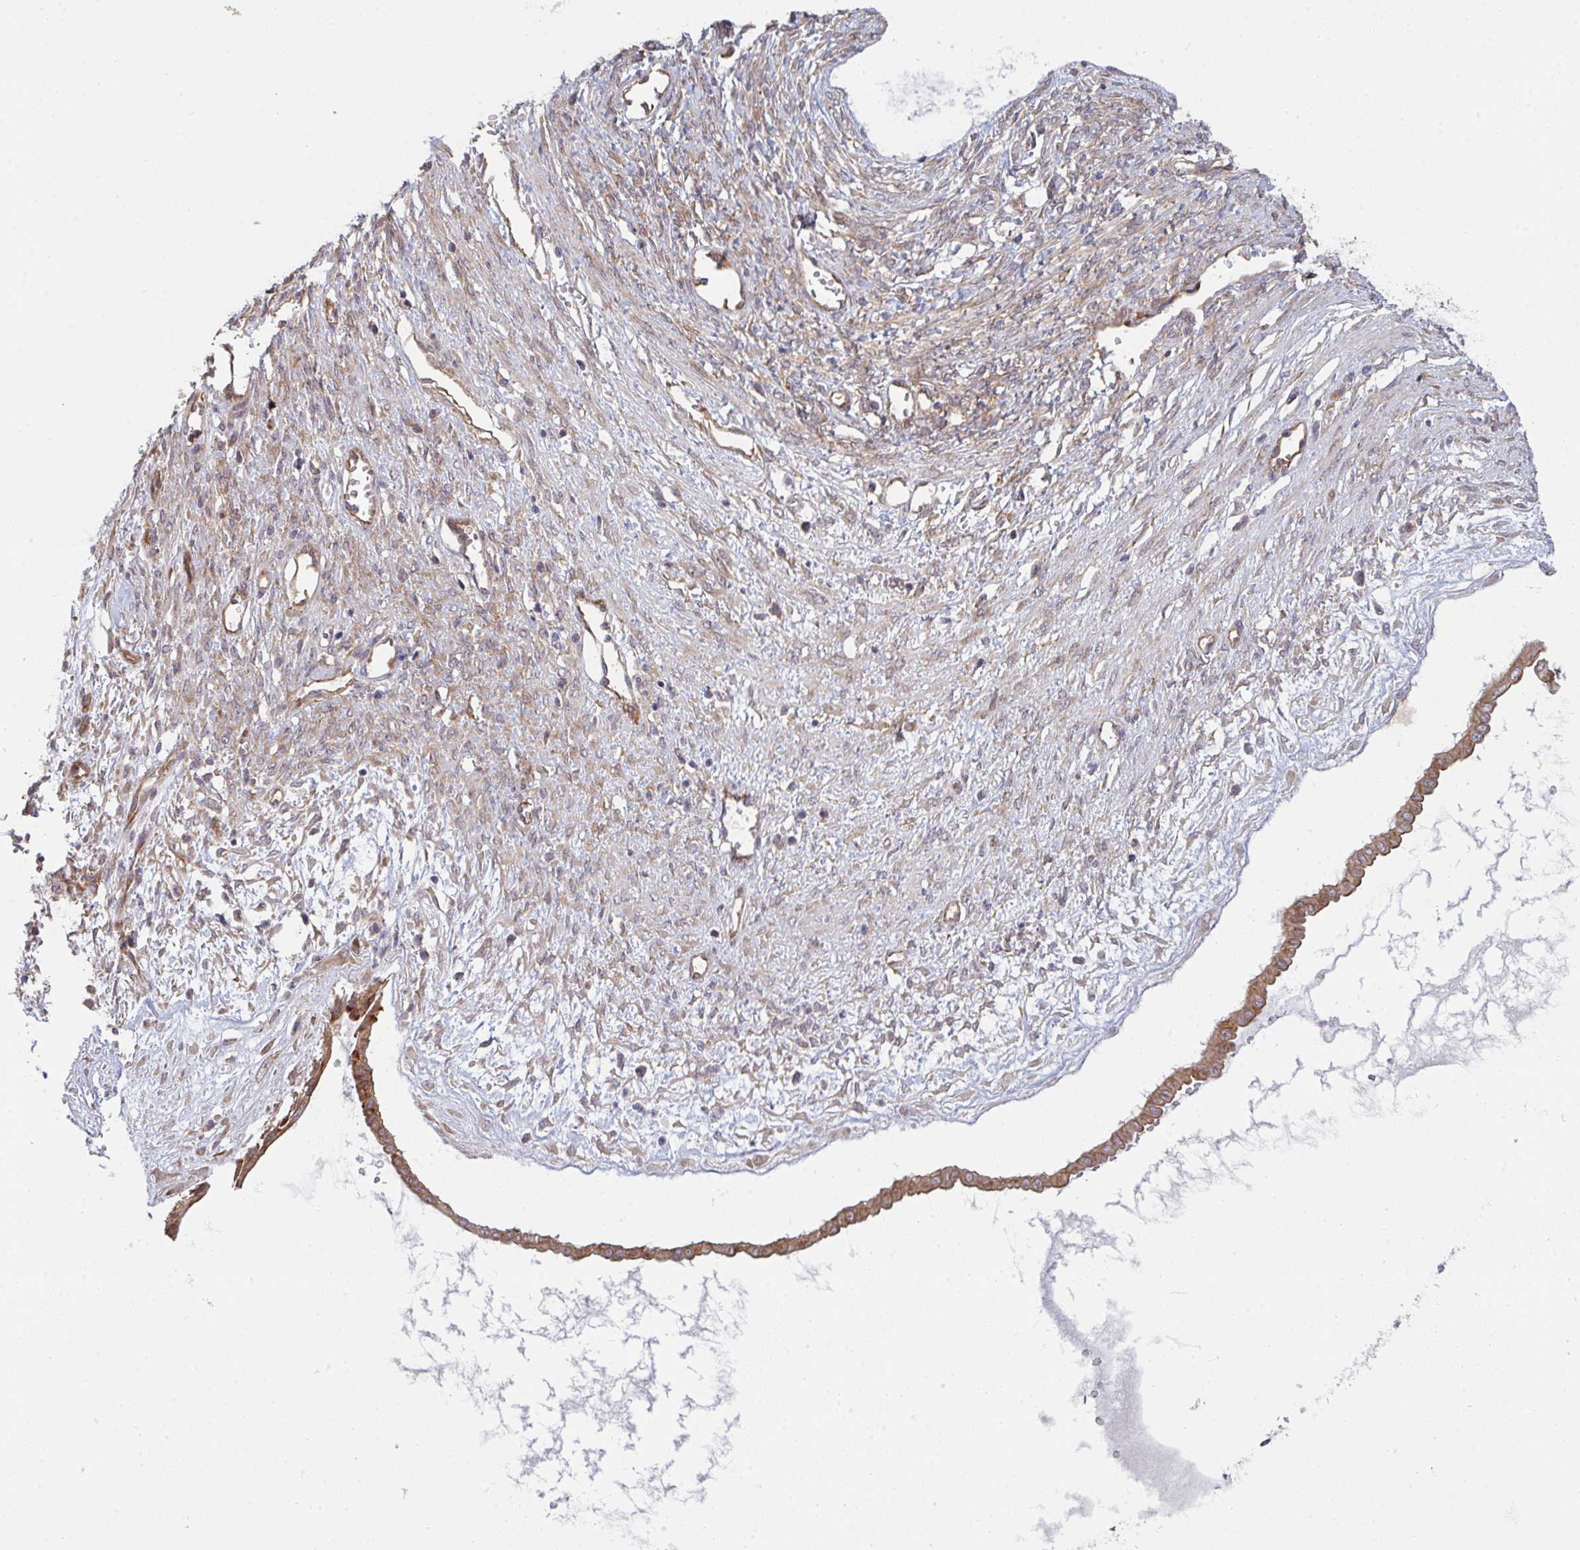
{"staining": {"intensity": "moderate", "quantity": ">75%", "location": "cytoplasmic/membranous"}, "tissue": "ovarian cancer", "cell_type": "Tumor cells", "image_type": "cancer", "snomed": [{"axis": "morphology", "description": "Cystadenocarcinoma, mucinous, NOS"}, {"axis": "topography", "description": "Ovary"}], "caption": "Immunohistochemistry staining of ovarian mucinous cystadenocarcinoma, which exhibits medium levels of moderate cytoplasmic/membranous staining in about >75% of tumor cells indicating moderate cytoplasmic/membranous protein staining. The staining was performed using DAB (3,3'-diaminobenzidine) (brown) for protein detection and nuclei were counterstained in hematoxylin (blue).", "gene": "CASP9", "patient": {"sex": "female", "age": 73}}